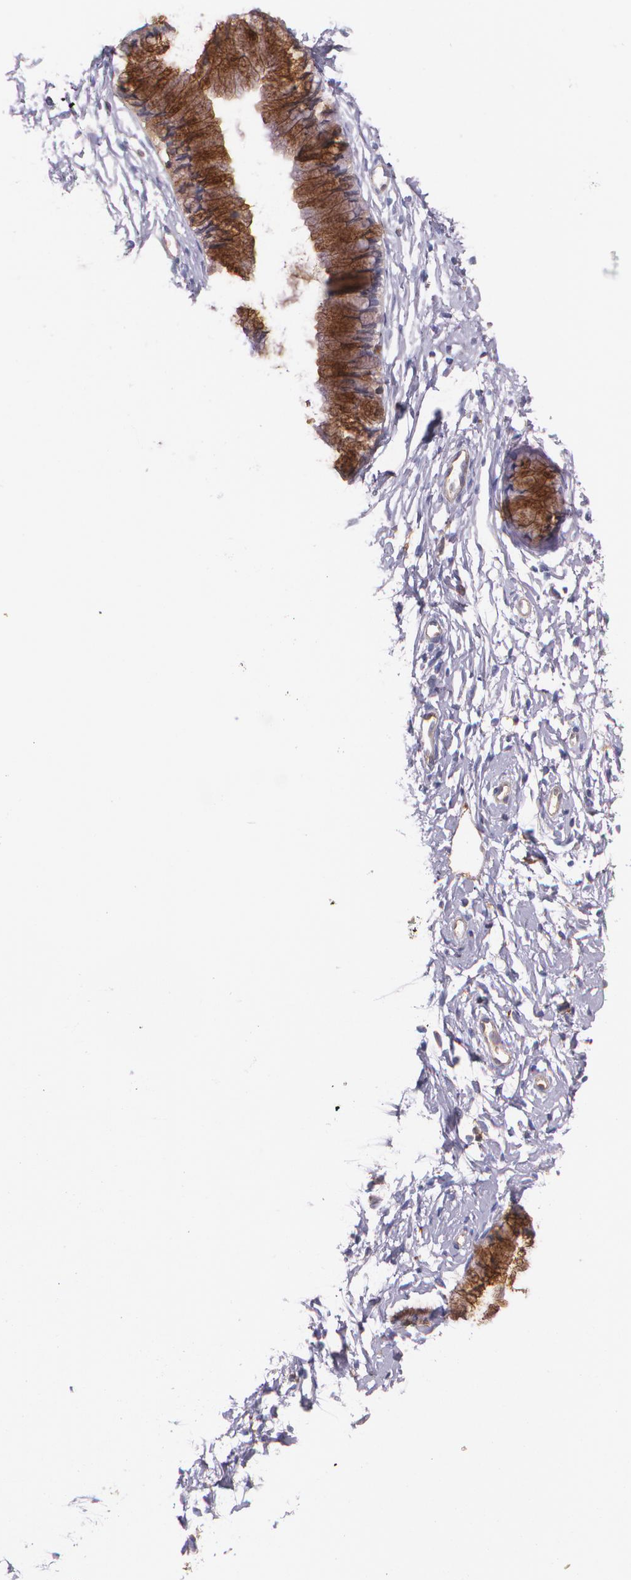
{"staining": {"intensity": "moderate", "quantity": ">75%", "location": "cytoplasmic/membranous"}, "tissue": "cervix", "cell_type": "Glandular cells", "image_type": "normal", "snomed": [{"axis": "morphology", "description": "Normal tissue, NOS"}, {"axis": "topography", "description": "Cervix"}], "caption": "Protein staining of benign cervix displays moderate cytoplasmic/membranous expression in about >75% of glandular cells.", "gene": "B2M", "patient": {"sex": "female", "age": 46}}